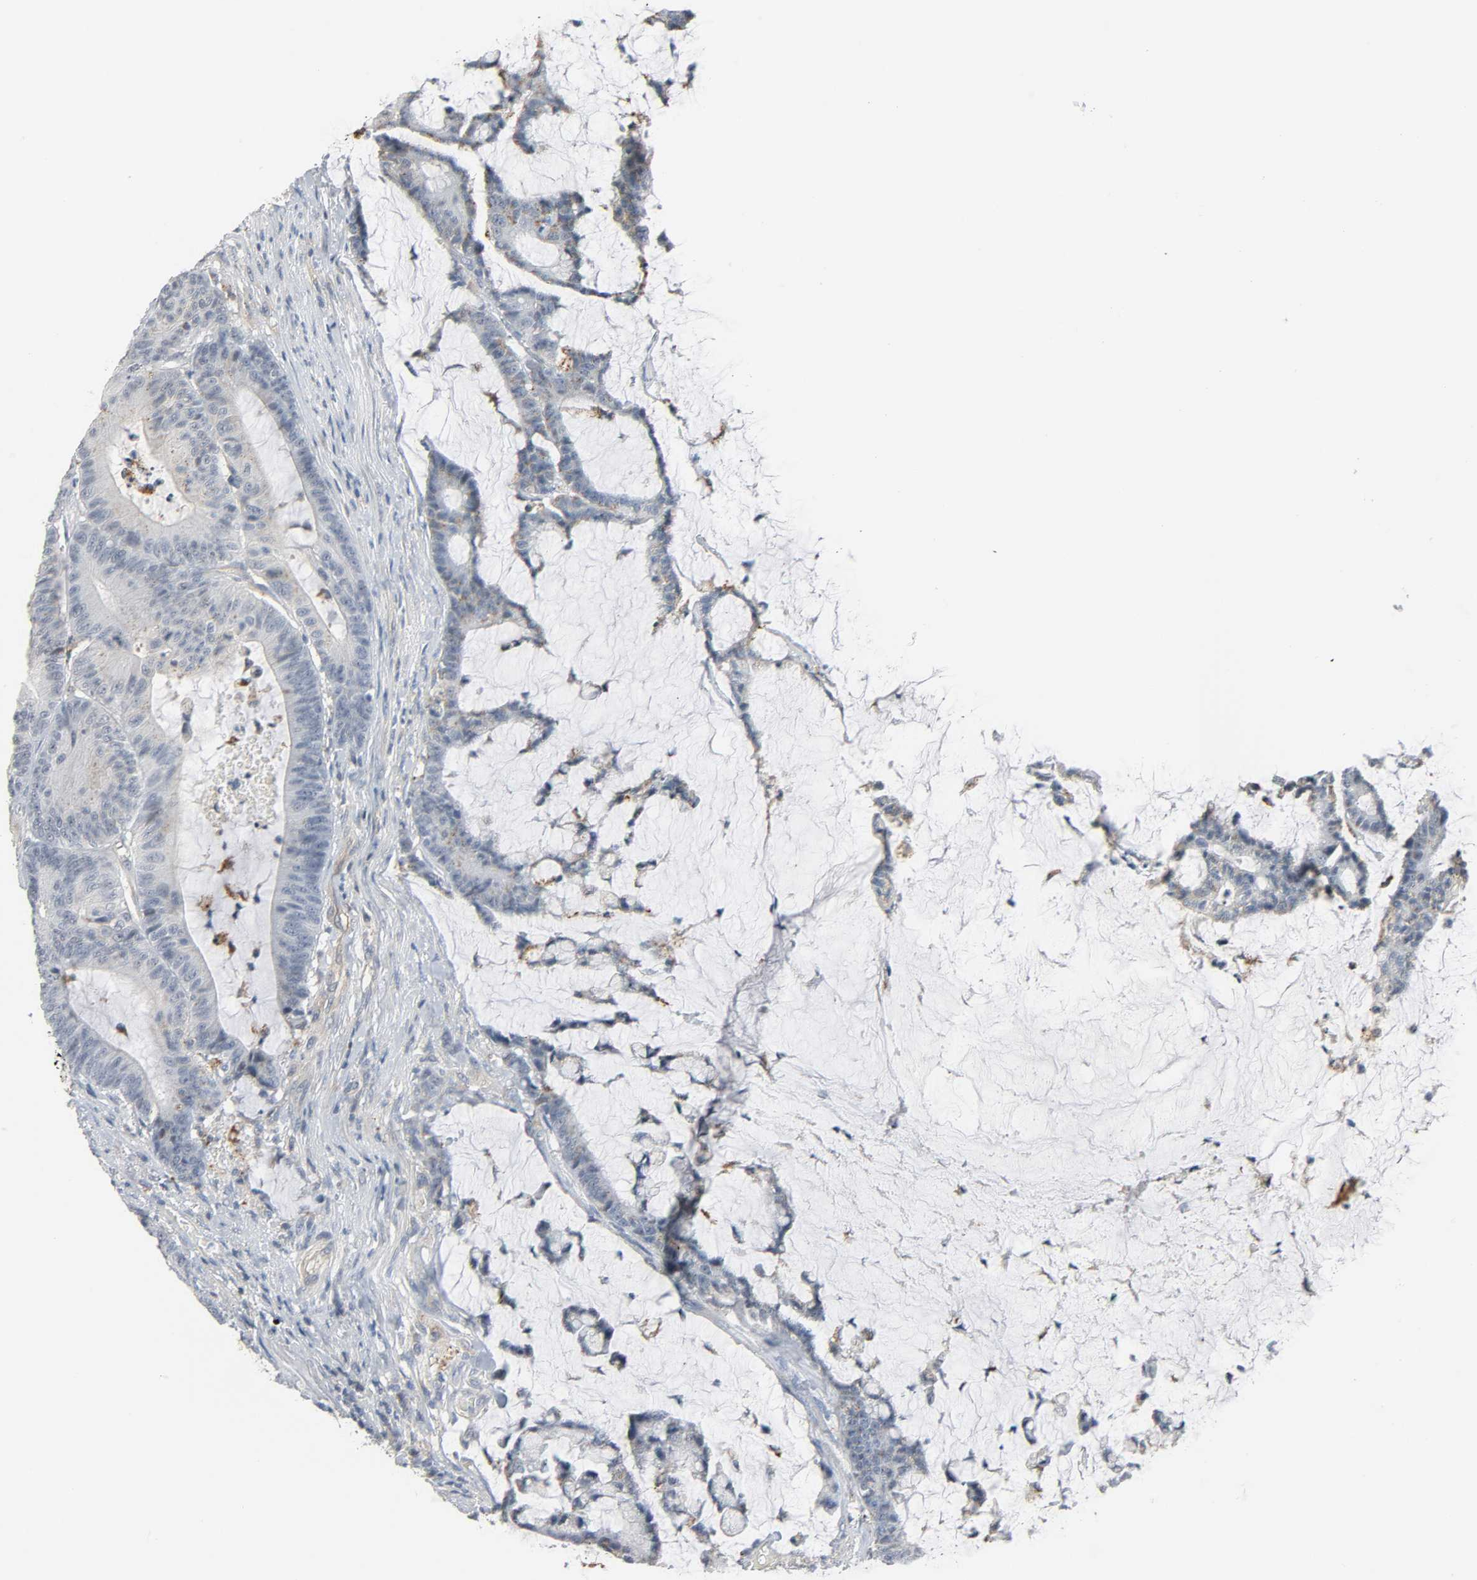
{"staining": {"intensity": "negative", "quantity": "none", "location": "none"}, "tissue": "colorectal cancer", "cell_type": "Tumor cells", "image_type": "cancer", "snomed": [{"axis": "morphology", "description": "Adenocarcinoma, NOS"}, {"axis": "topography", "description": "Colon"}], "caption": "An immunohistochemistry photomicrograph of colorectal cancer is shown. There is no staining in tumor cells of colorectal cancer.", "gene": "CD4", "patient": {"sex": "female", "age": 84}}